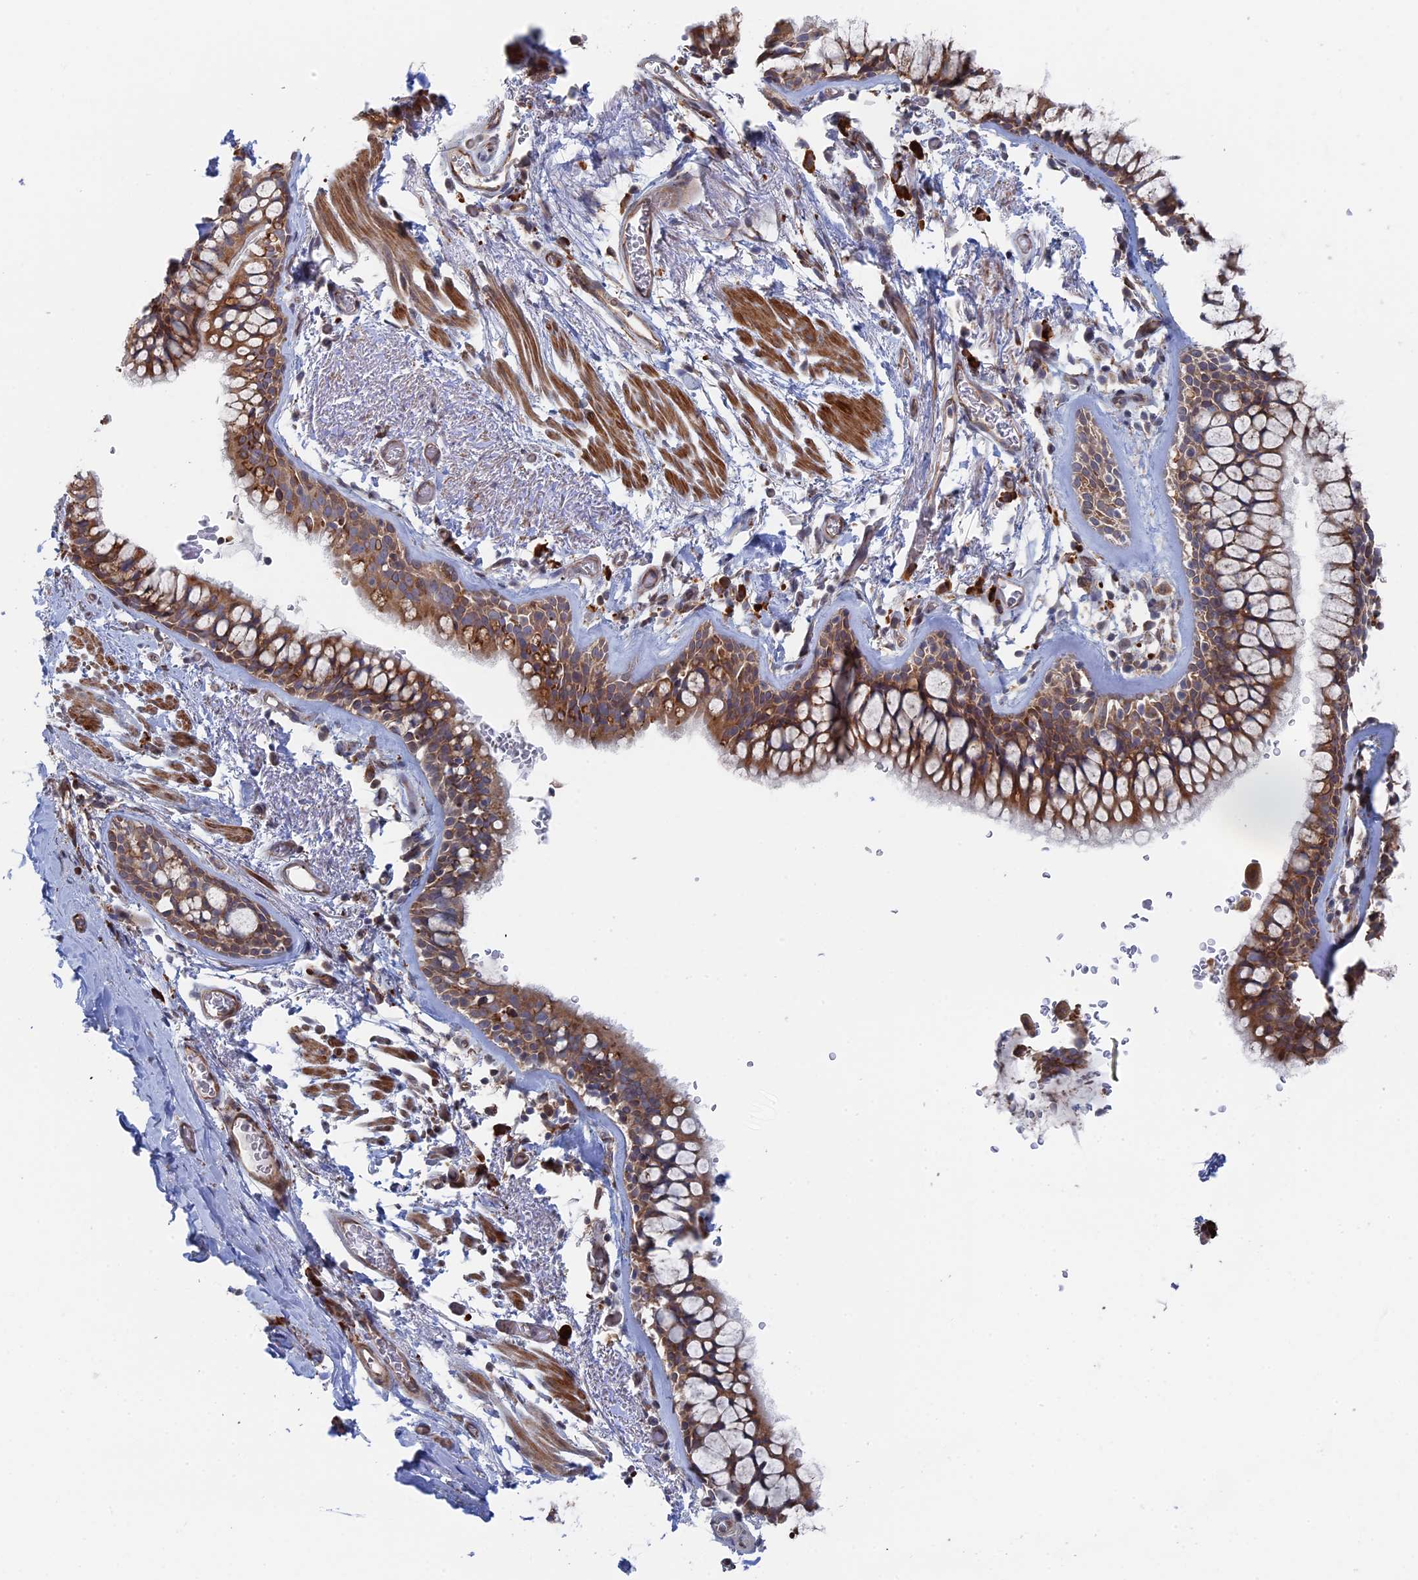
{"staining": {"intensity": "moderate", "quantity": ">75%", "location": "cytoplasmic/membranous"}, "tissue": "bronchus", "cell_type": "Respiratory epithelial cells", "image_type": "normal", "snomed": [{"axis": "morphology", "description": "Normal tissue, NOS"}, {"axis": "topography", "description": "Bronchus"}], "caption": "Protein expression analysis of benign bronchus displays moderate cytoplasmic/membranous staining in about >75% of respiratory epithelial cells. Immunohistochemistry stains the protein of interest in brown and the nuclei are stained blue.", "gene": "BPIFB6", "patient": {"sex": "male", "age": 65}}